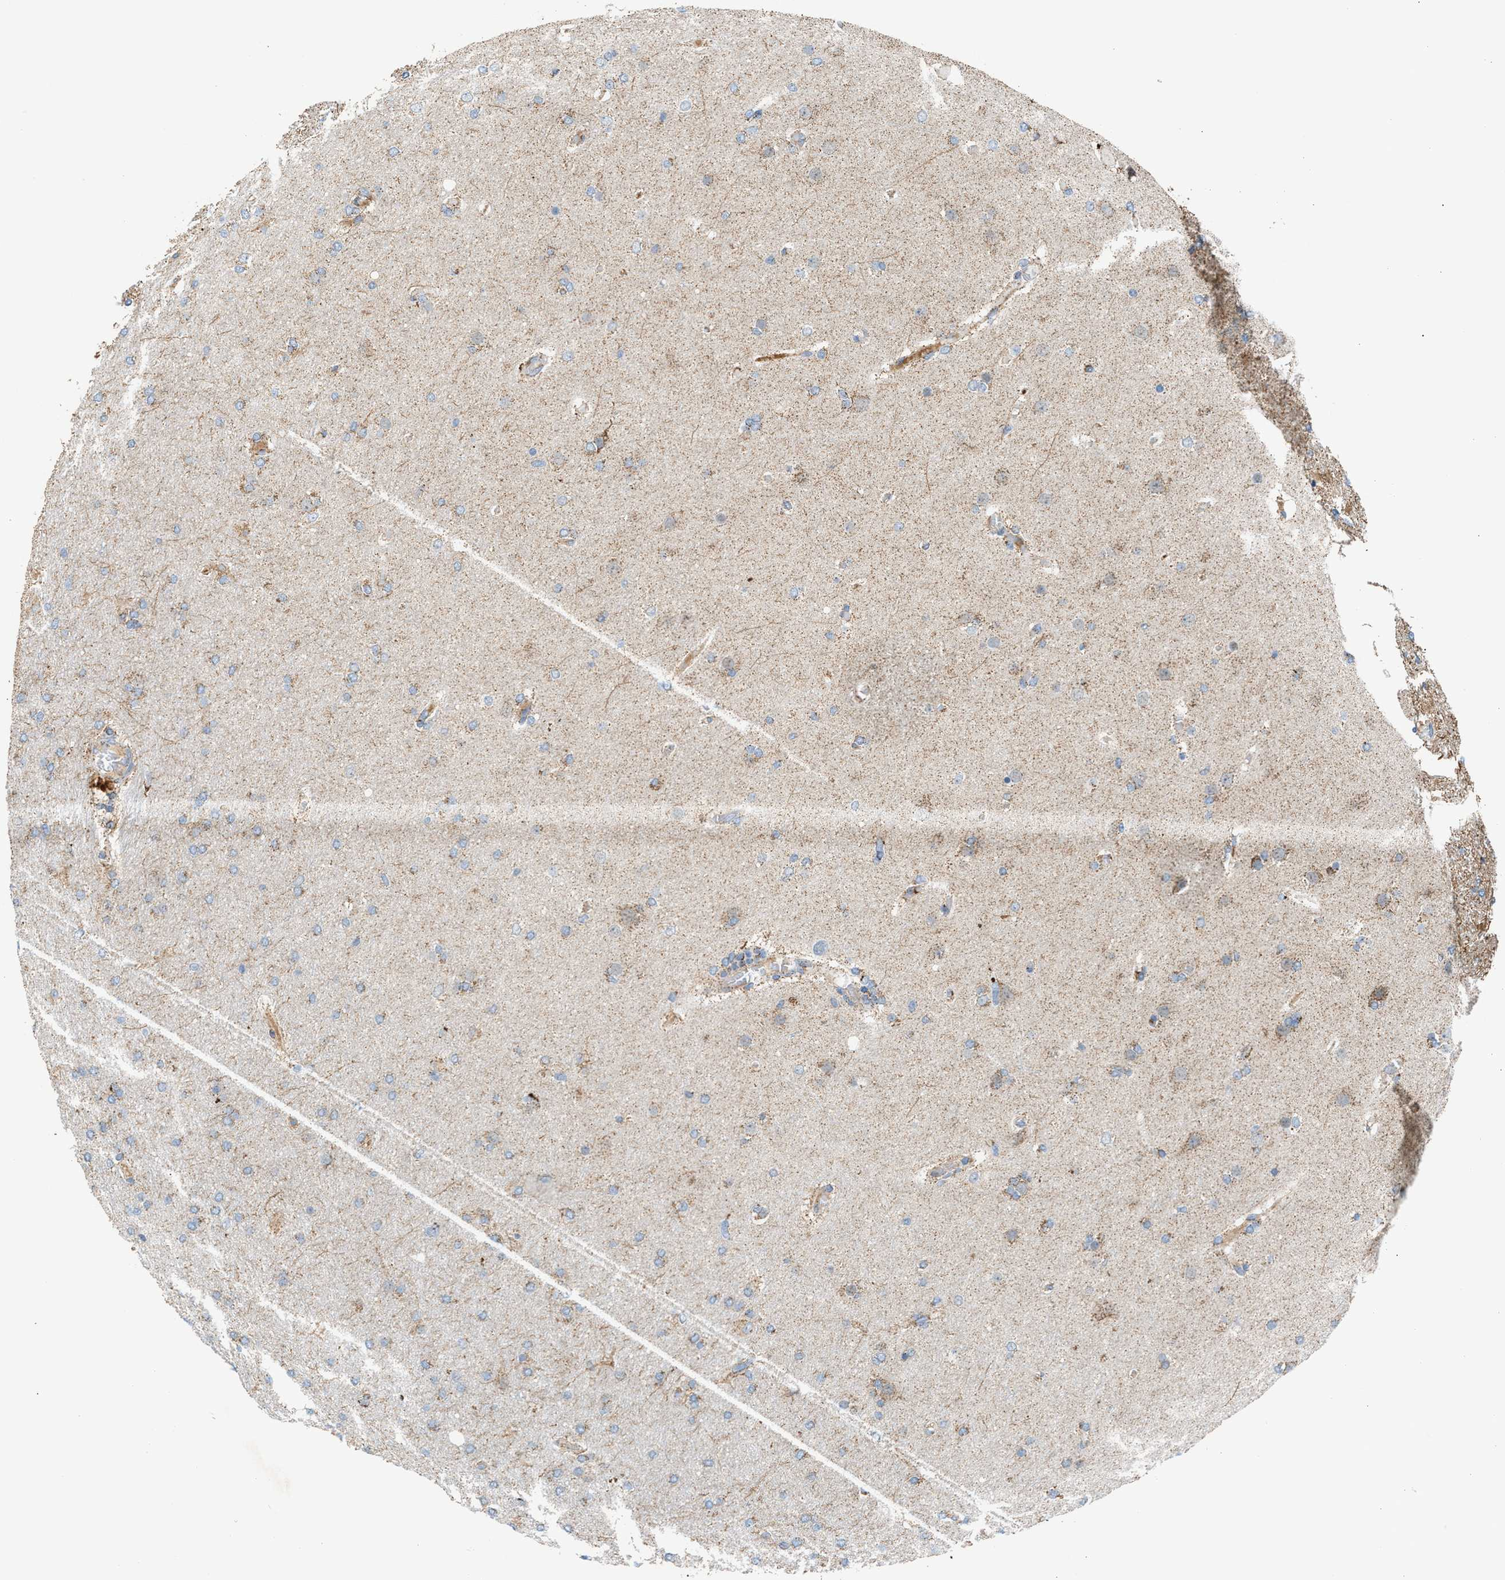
{"staining": {"intensity": "weak", "quantity": "25%-75%", "location": "cytoplasmic/membranous"}, "tissue": "glioma", "cell_type": "Tumor cells", "image_type": "cancer", "snomed": [{"axis": "morphology", "description": "Glioma, malignant, High grade"}, {"axis": "topography", "description": "Cerebral cortex"}], "caption": "Immunohistochemical staining of human malignant glioma (high-grade) demonstrates low levels of weak cytoplasmic/membranous staining in about 25%-75% of tumor cells. The staining was performed using DAB (3,3'-diaminobenzidine) to visualize the protein expression in brown, while the nuclei were stained in blue with hematoxylin (Magnification: 20x).", "gene": "PMPCA", "patient": {"sex": "female", "age": 36}}